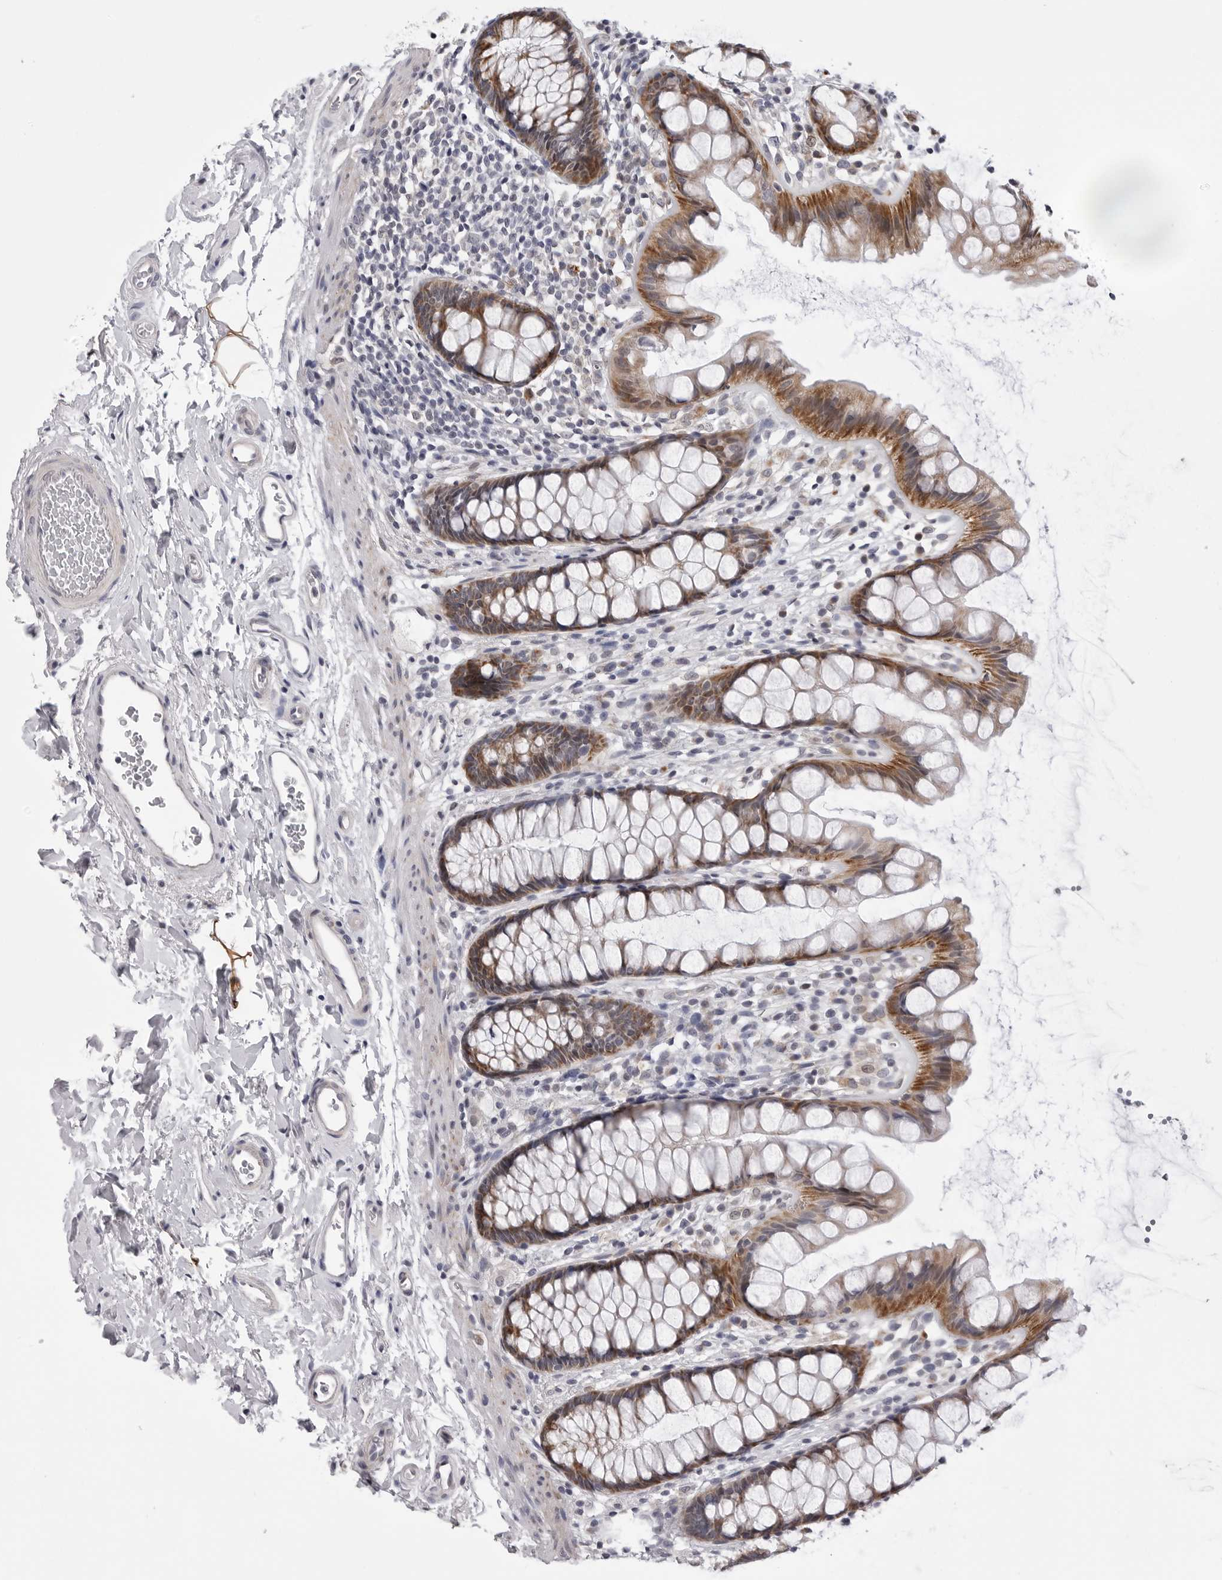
{"staining": {"intensity": "moderate", "quantity": ">75%", "location": "cytoplasmic/membranous"}, "tissue": "rectum", "cell_type": "Glandular cells", "image_type": "normal", "snomed": [{"axis": "morphology", "description": "Normal tissue, NOS"}, {"axis": "topography", "description": "Rectum"}], "caption": "About >75% of glandular cells in unremarkable rectum exhibit moderate cytoplasmic/membranous protein positivity as visualized by brown immunohistochemical staining.", "gene": "CDK20", "patient": {"sex": "female", "age": 65}}